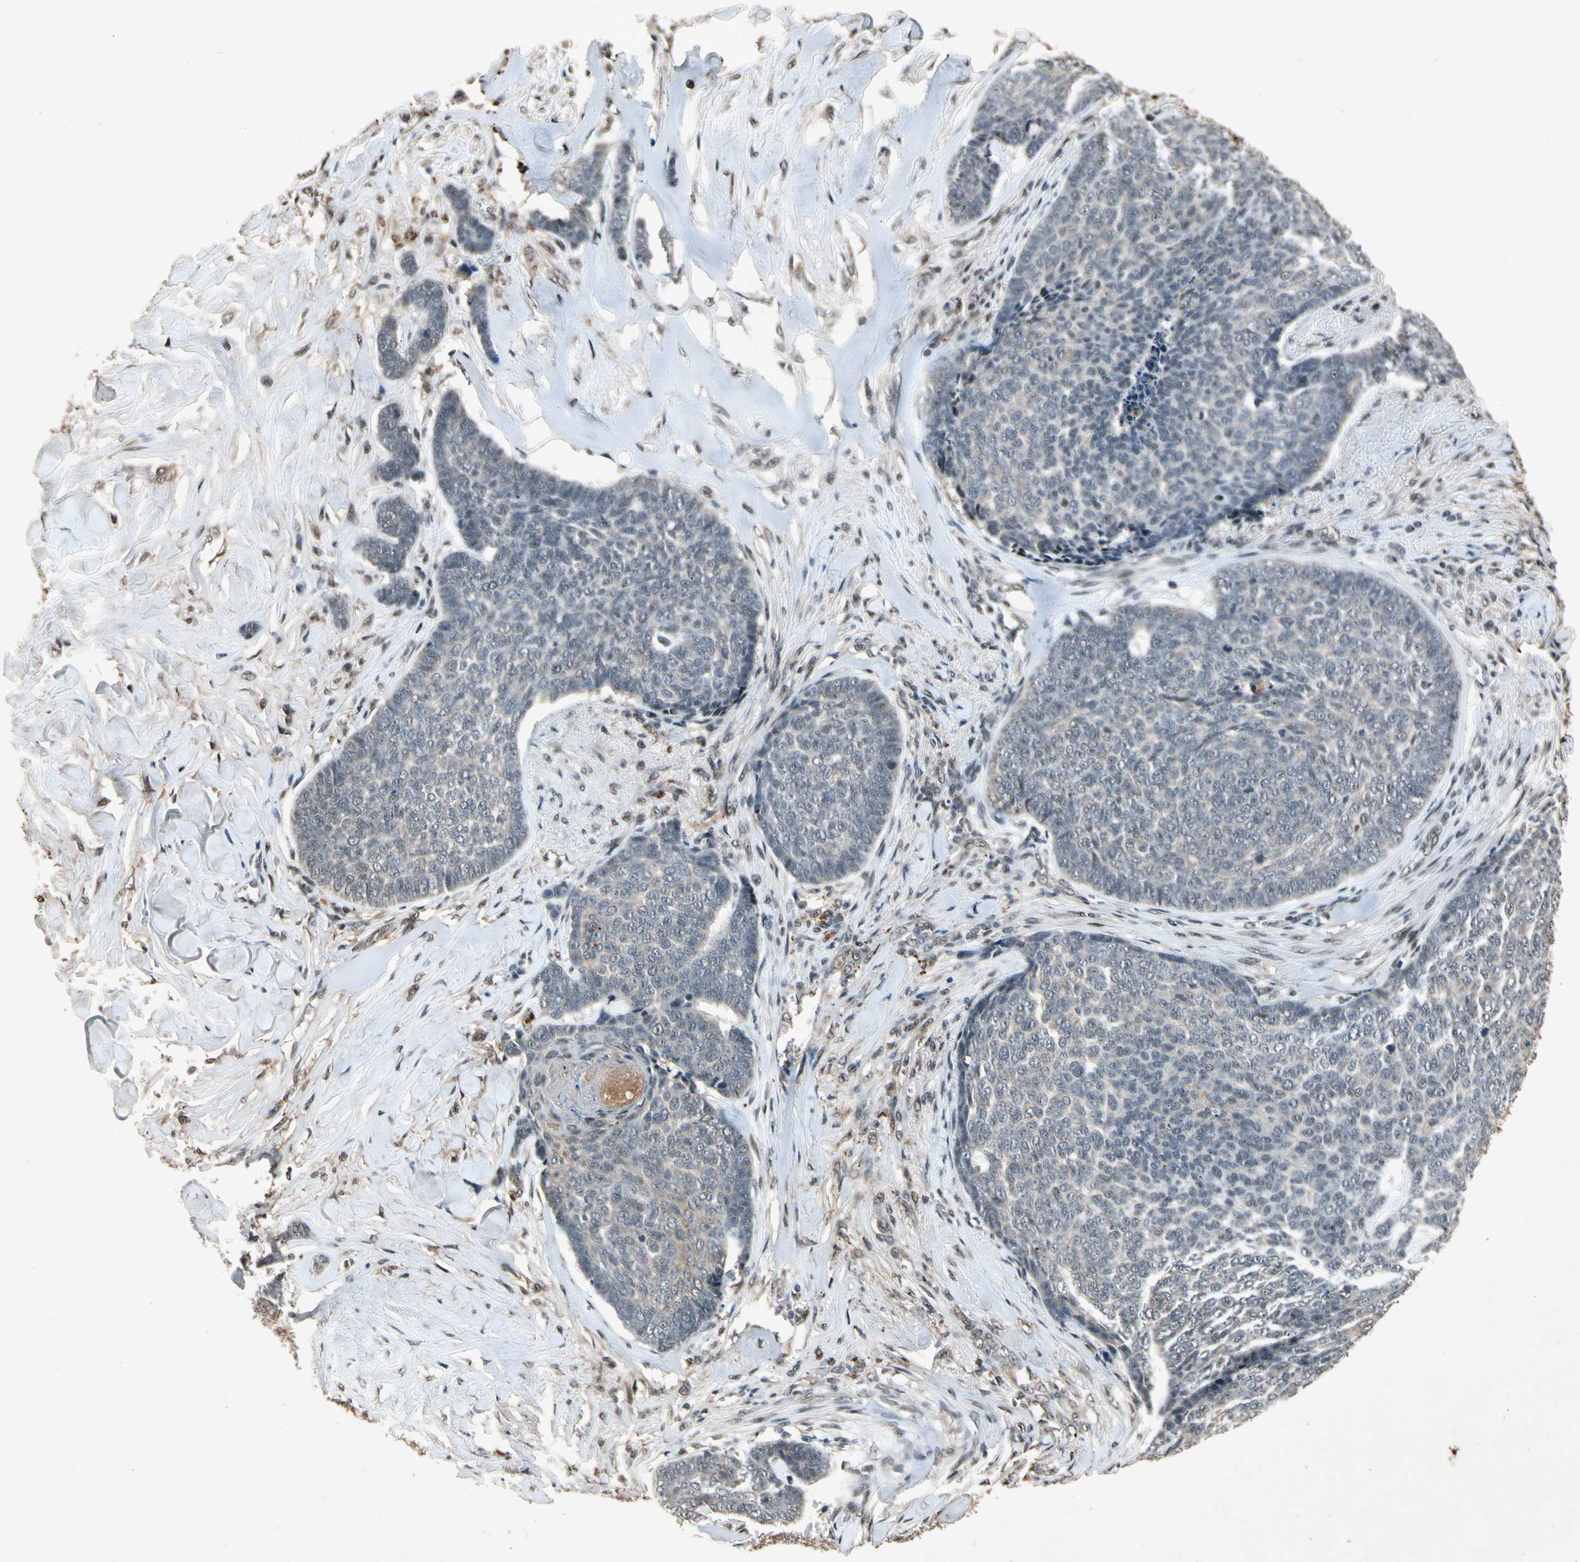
{"staining": {"intensity": "weak", "quantity": "<25%", "location": "cytoplasmic/membranous,nuclear"}, "tissue": "skin cancer", "cell_type": "Tumor cells", "image_type": "cancer", "snomed": [{"axis": "morphology", "description": "Basal cell carcinoma"}, {"axis": "topography", "description": "Skin"}], "caption": "DAB (3,3'-diaminobenzidine) immunohistochemical staining of human basal cell carcinoma (skin) displays no significant positivity in tumor cells. (Brightfield microscopy of DAB (3,3'-diaminobenzidine) immunohistochemistry (IHC) at high magnification).", "gene": "PML", "patient": {"sex": "male", "age": 84}}